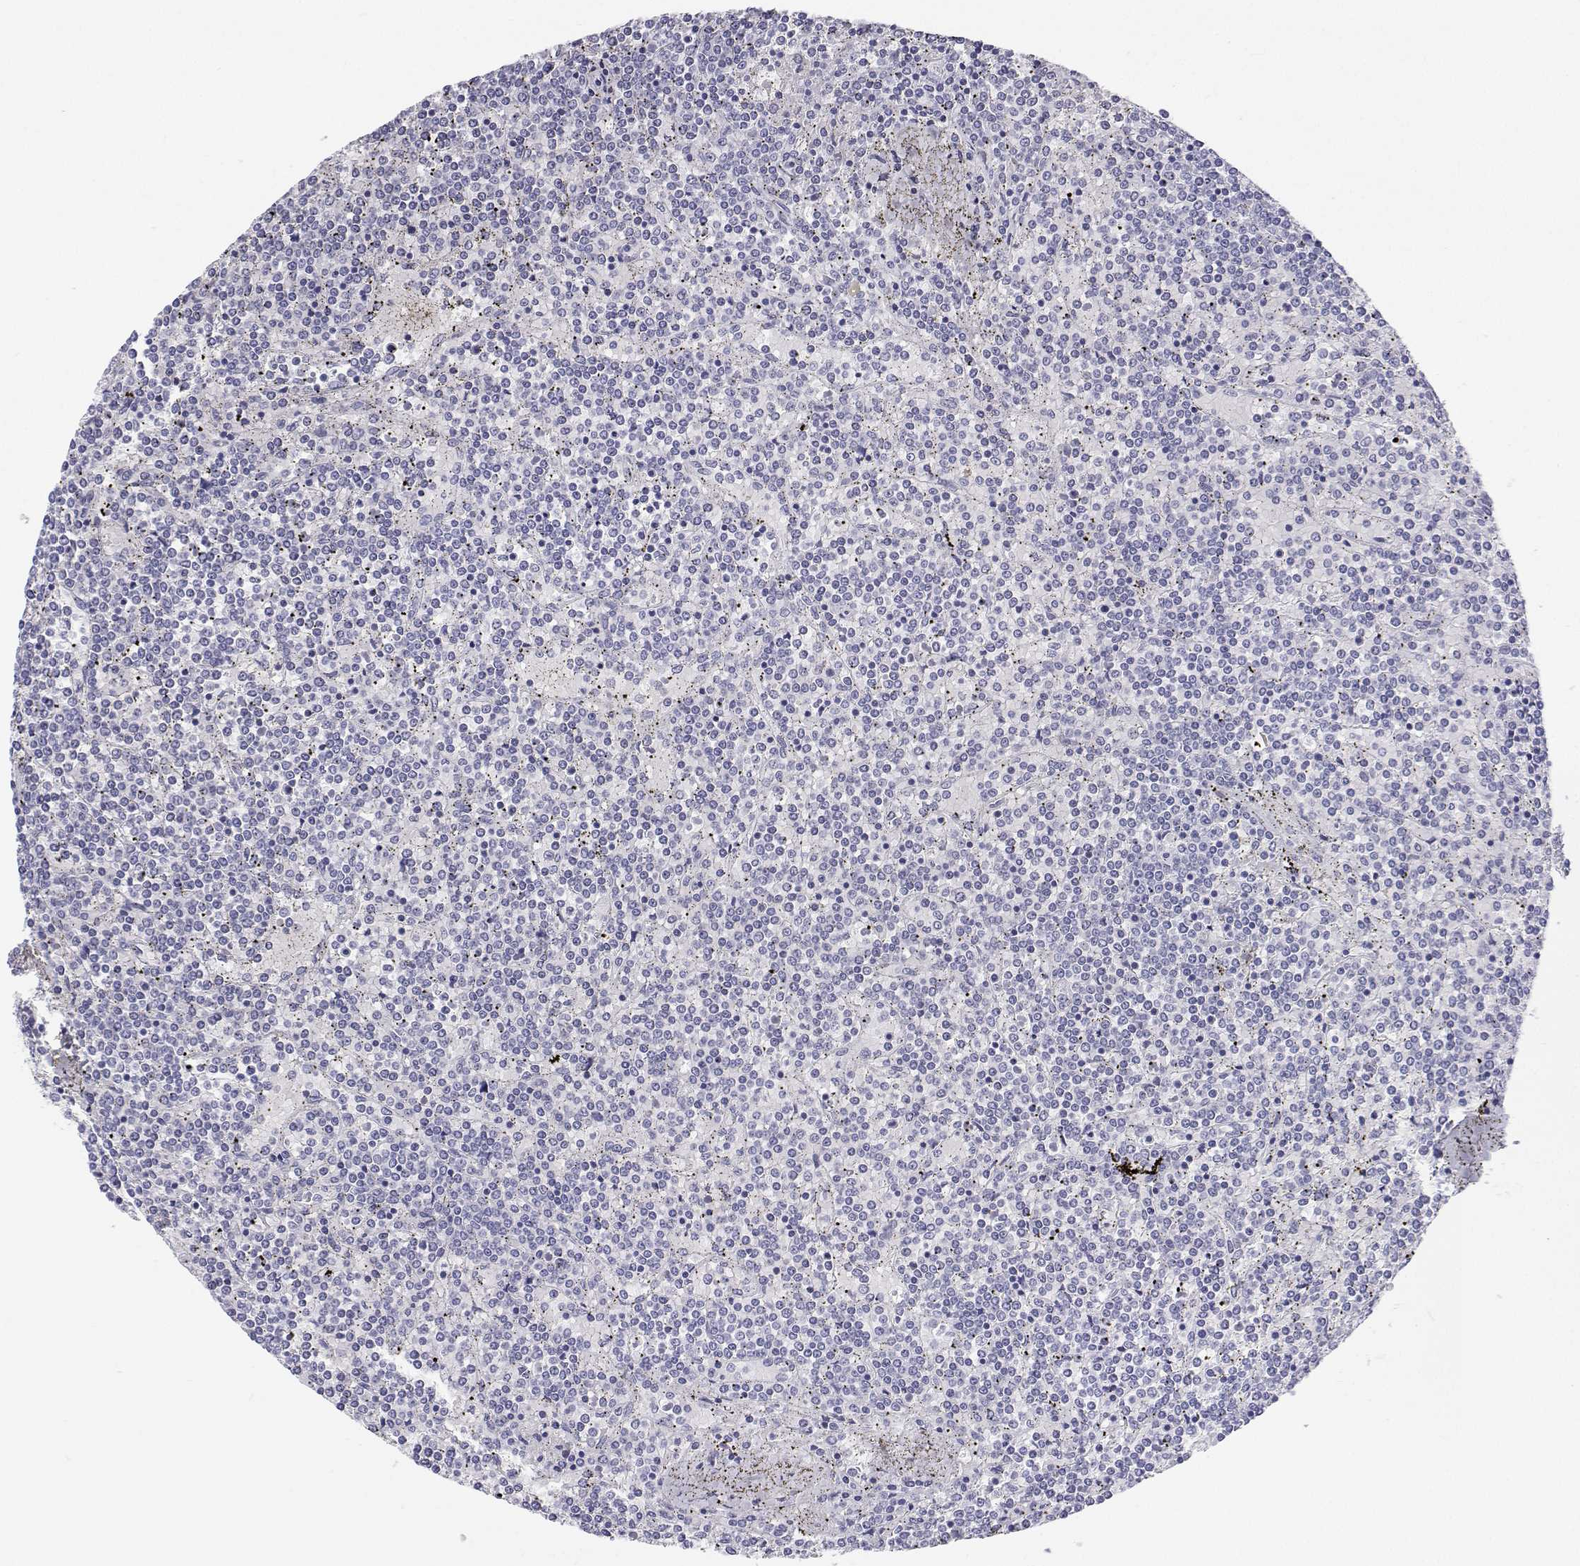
{"staining": {"intensity": "negative", "quantity": "none", "location": "none"}, "tissue": "lymphoma", "cell_type": "Tumor cells", "image_type": "cancer", "snomed": [{"axis": "morphology", "description": "Malignant lymphoma, non-Hodgkin's type, Low grade"}, {"axis": "topography", "description": "Spleen"}], "caption": "Protein analysis of malignant lymphoma, non-Hodgkin's type (low-grade) exhibits no significant positivity in tumor cells.", "gene": "BHMT", "patient": {"sex": "female", "age": 19}}